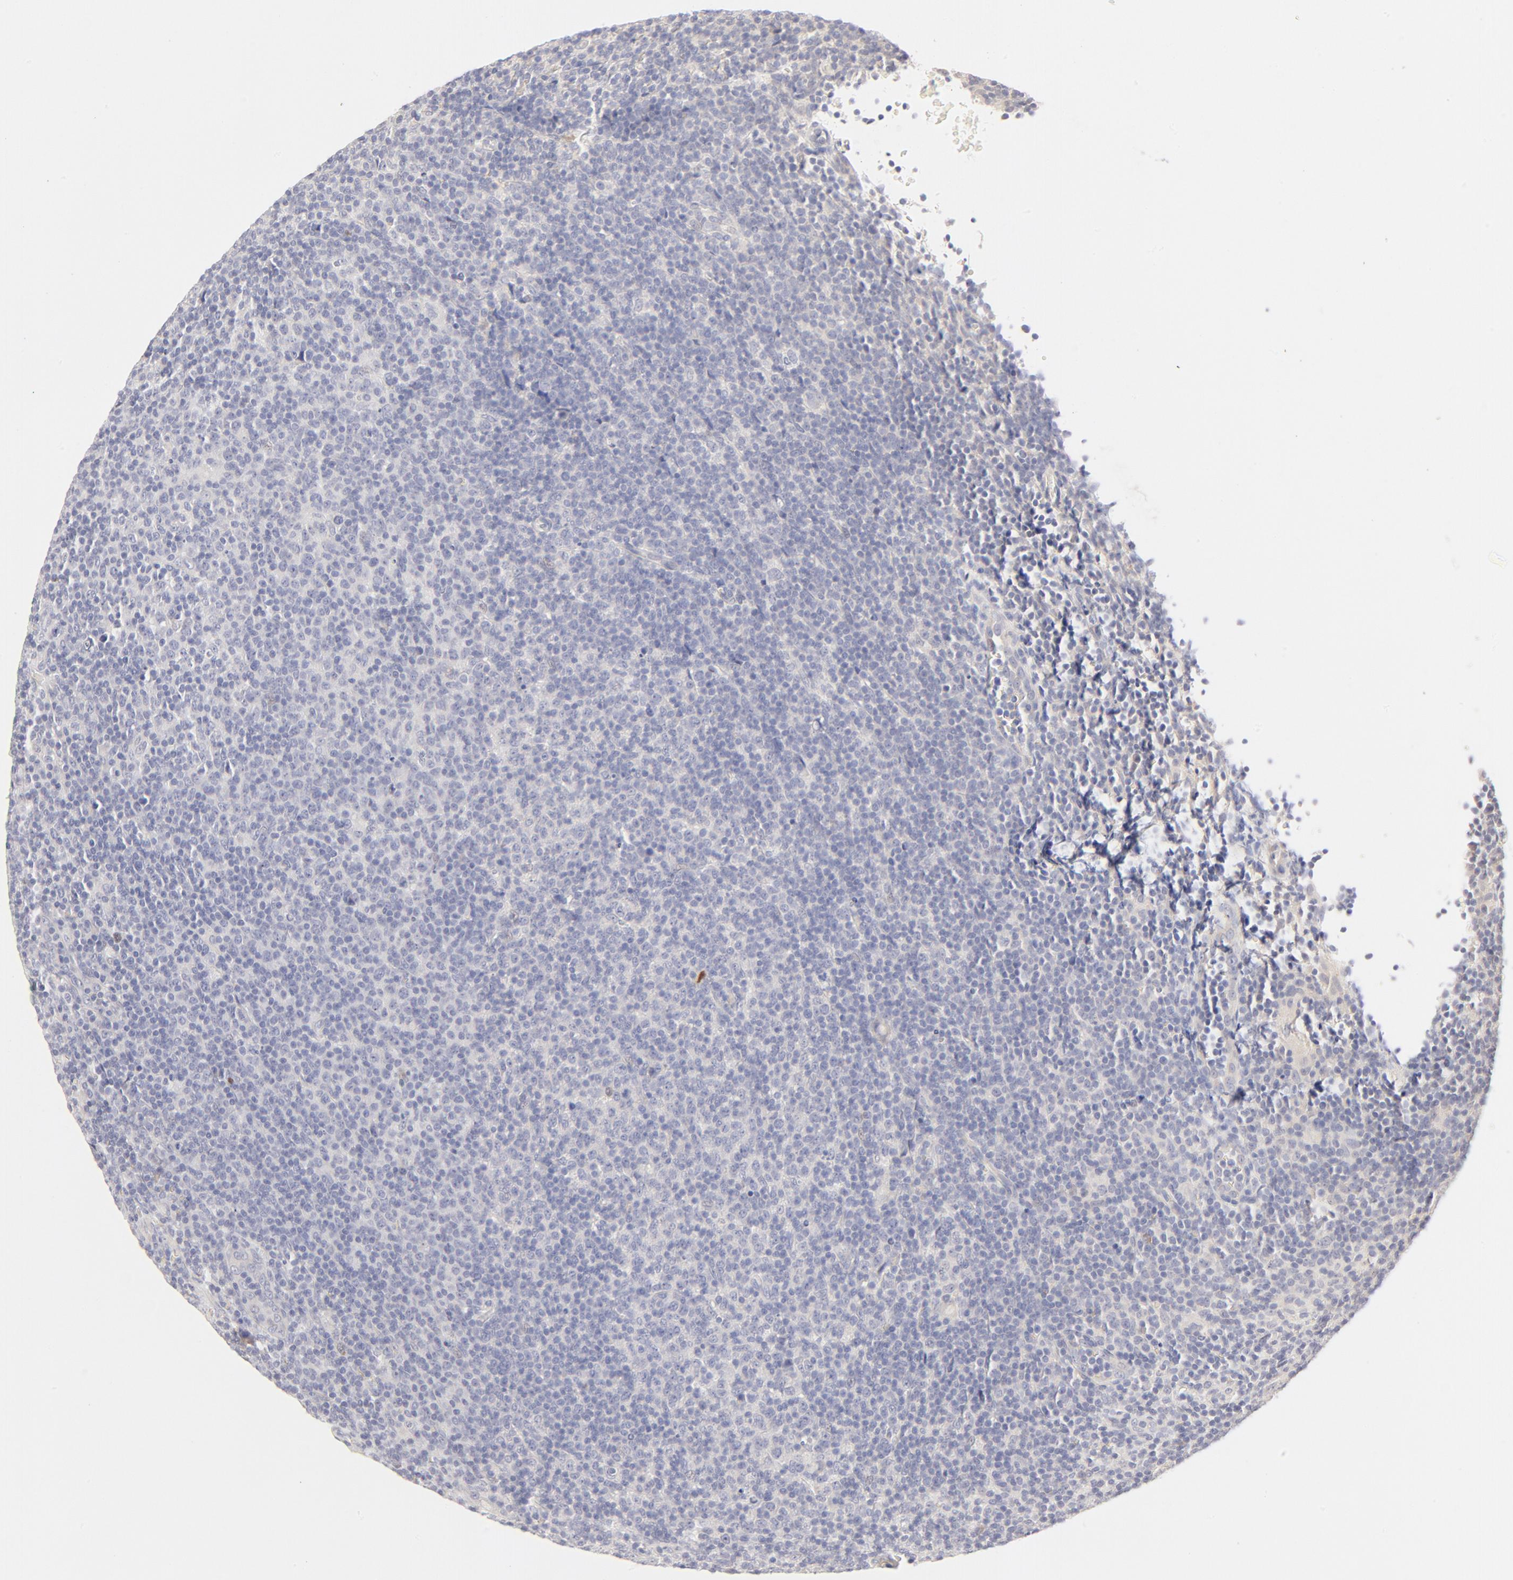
{"staining": {"intensity": "negative", "quantity": "none", "location": "none"}, "tissue": "lymphoma", "cell_type": "Tumor cells", "image_type": "cancer", "snomed": [{"axis": "morphology", "description": "Malignant lymphoma, non-Hodgkin's type, Low grade"}, {"axis": "topography", "description": "Lymph node"}], "caption": "The micrograph displays no staining of tumor cells in low-grade malignant lymphoma, non-Hodgkin's type. (DAB (3,3'-diaminobenzidine) immunohistochemistry visualized using brightfield microscopy, high magnification).", "gene": "NKX2-2", "patient": {"sex": "male", "age": 70}}